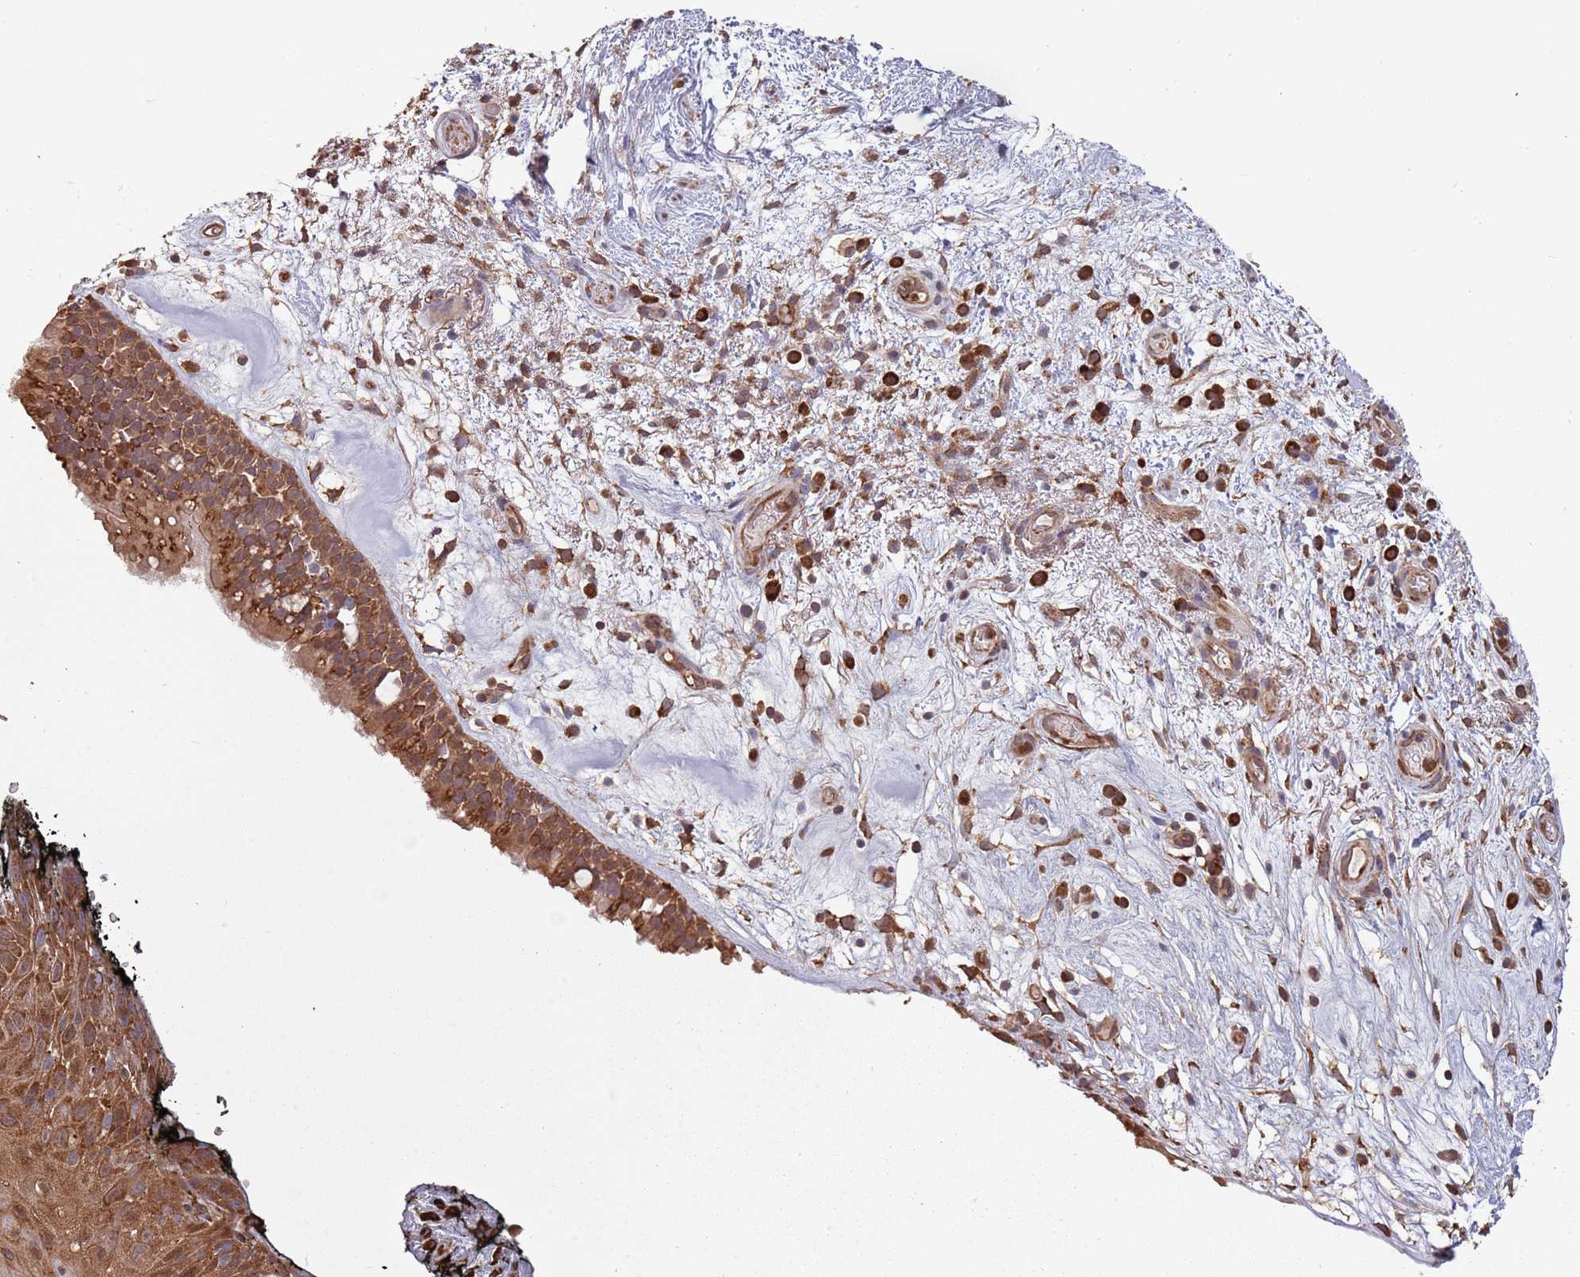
{"staining": {"intensity": "moderate", "quantity": ">75%", "location": "cytoplasmic/membranous"}, "tissue": "nasopharynx", "cell_type": "Respiratory epithelial cells", "image_type": "normal", "snomed": [{"axis": "morphology", "description": "Normal tissue, NOS"}, {"axis": "morphology", "description": "Squamous cell carcinoma, NOS"}, {"axis": "topography", "description": "Nasopharynx"}, {"axis": "topography", "description": "Head-Neck"}], "caption": "About >75% of respiratory epithelial cells in unremarkable human nasopharynx display moderate cytoplasmic/membranous protein staining as visualized by brown immunohistochemical staining.", "gene": "COG4", "patient": {"sex": "male", "age": 85}}